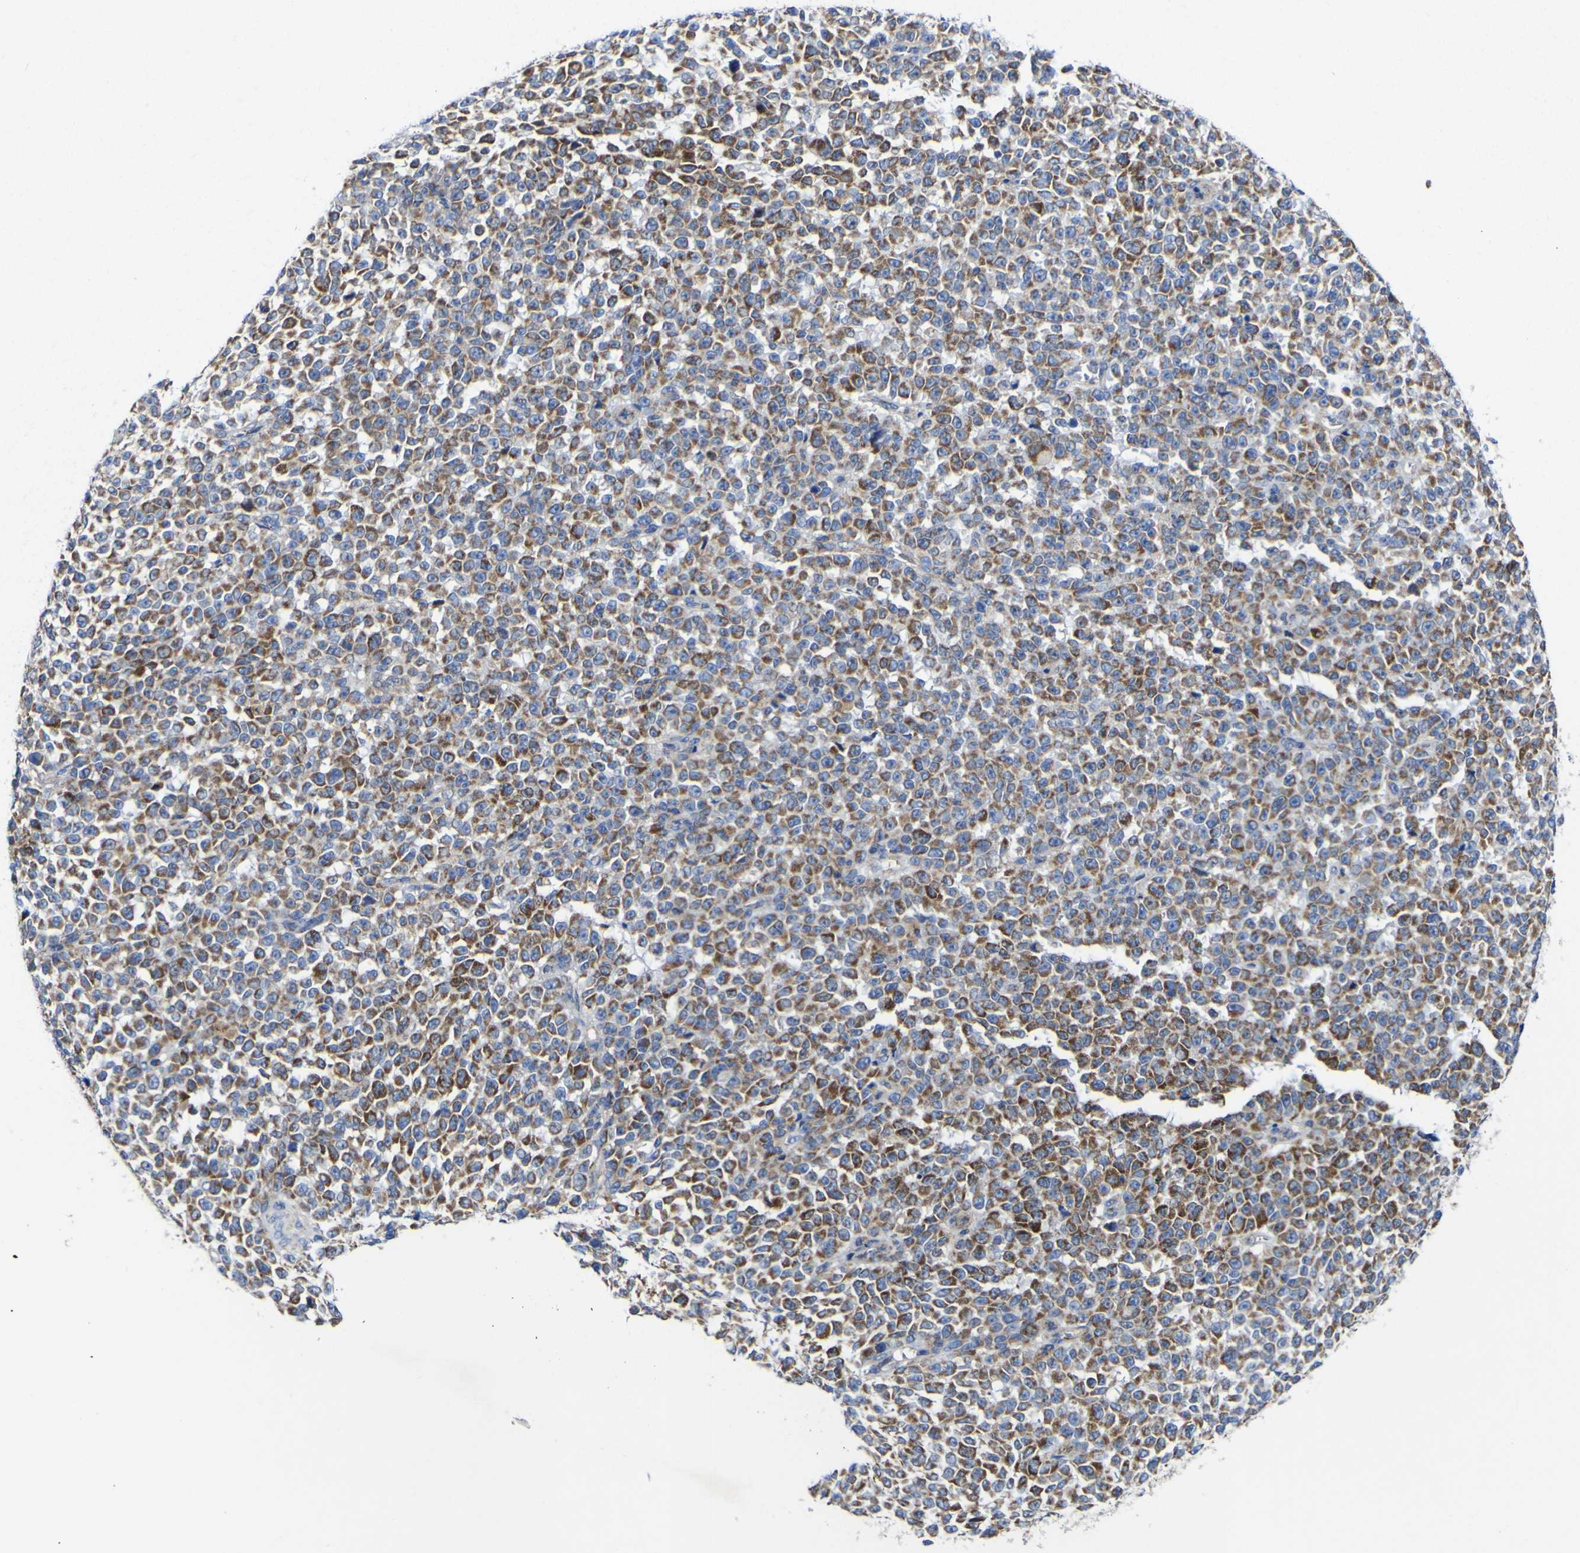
{"staining": {"intensity": "moderate", "quantity": ">75%", "location": "cytoplasmic/membranous"}, "tissue": "melanoma", "cell_type": "Tumor cells", "image_type": "cancer", "snomed": [{"axis": "morphology", "description": "Malignant melanoma, NOS"}, {"axis": "topography", "description": "Skin"}], "caption": "Immunohistochemistry of melanoma exhibits medium levels of moderate cytoplasmic/membranous expression in about >75% of tumor cells.", "gene": "CCDC90B", "patient": {"sex": "female", "age": 82}}